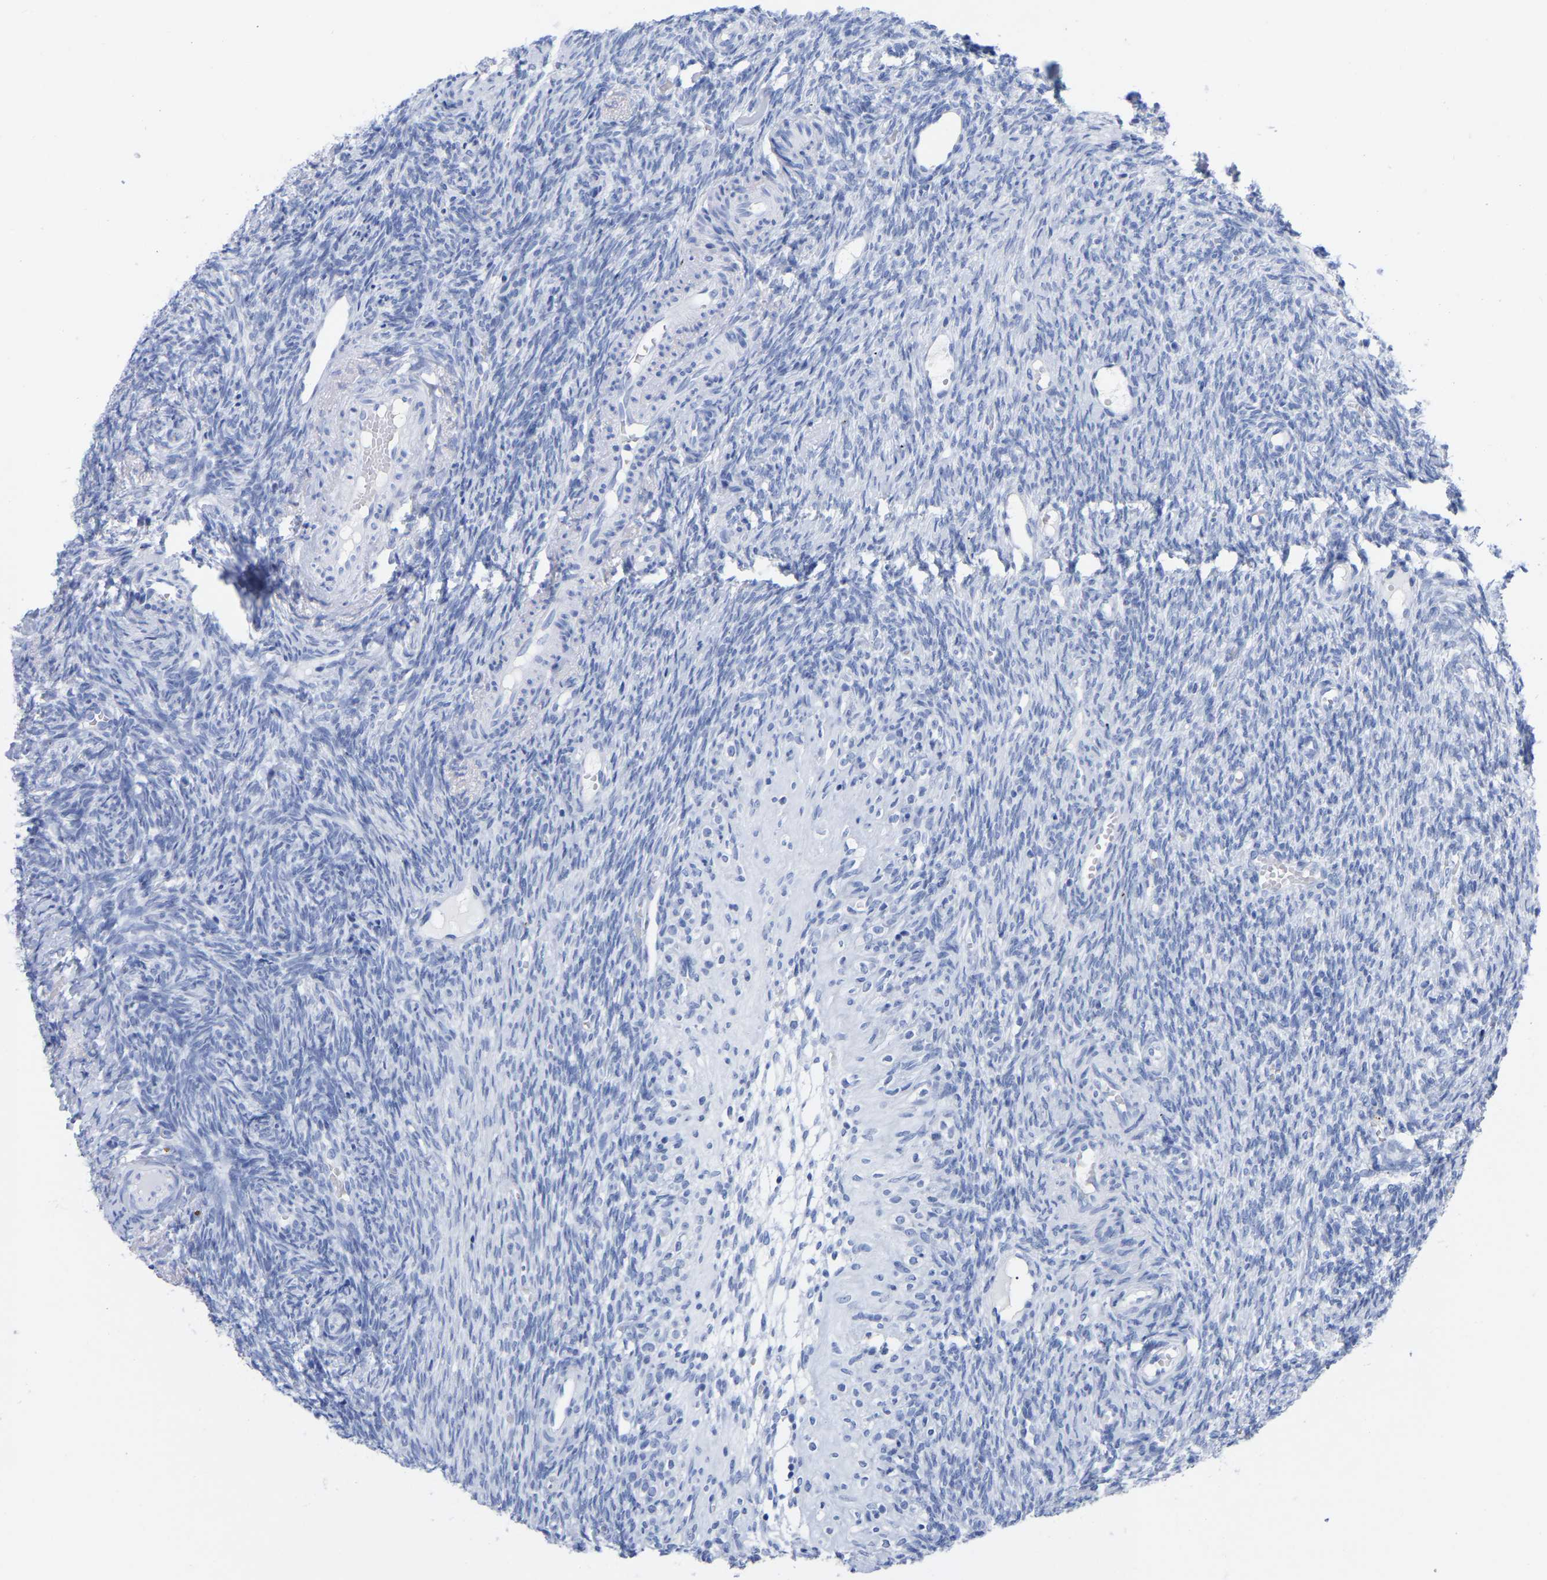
{"staining": {"intensity": "negative", "quantity": "none", "location": "none"}, "tissue": "ovary", "cell_type": "Follicle cells", "image_type": "normal", "snomed": [{"axis": "morphology", "description": "Normal tissue, NOS"}, {"axis": "topography", "description": "Ovary"}], "caption": "There is no significant expression in follicle cells of ovary. (DAB (3,3'-diaminobenzidine) IHC visualized using brightfield microscopy, high magnification).", "gene": "HAPLN1", "patient": {"sex": "female", "age": 41}}